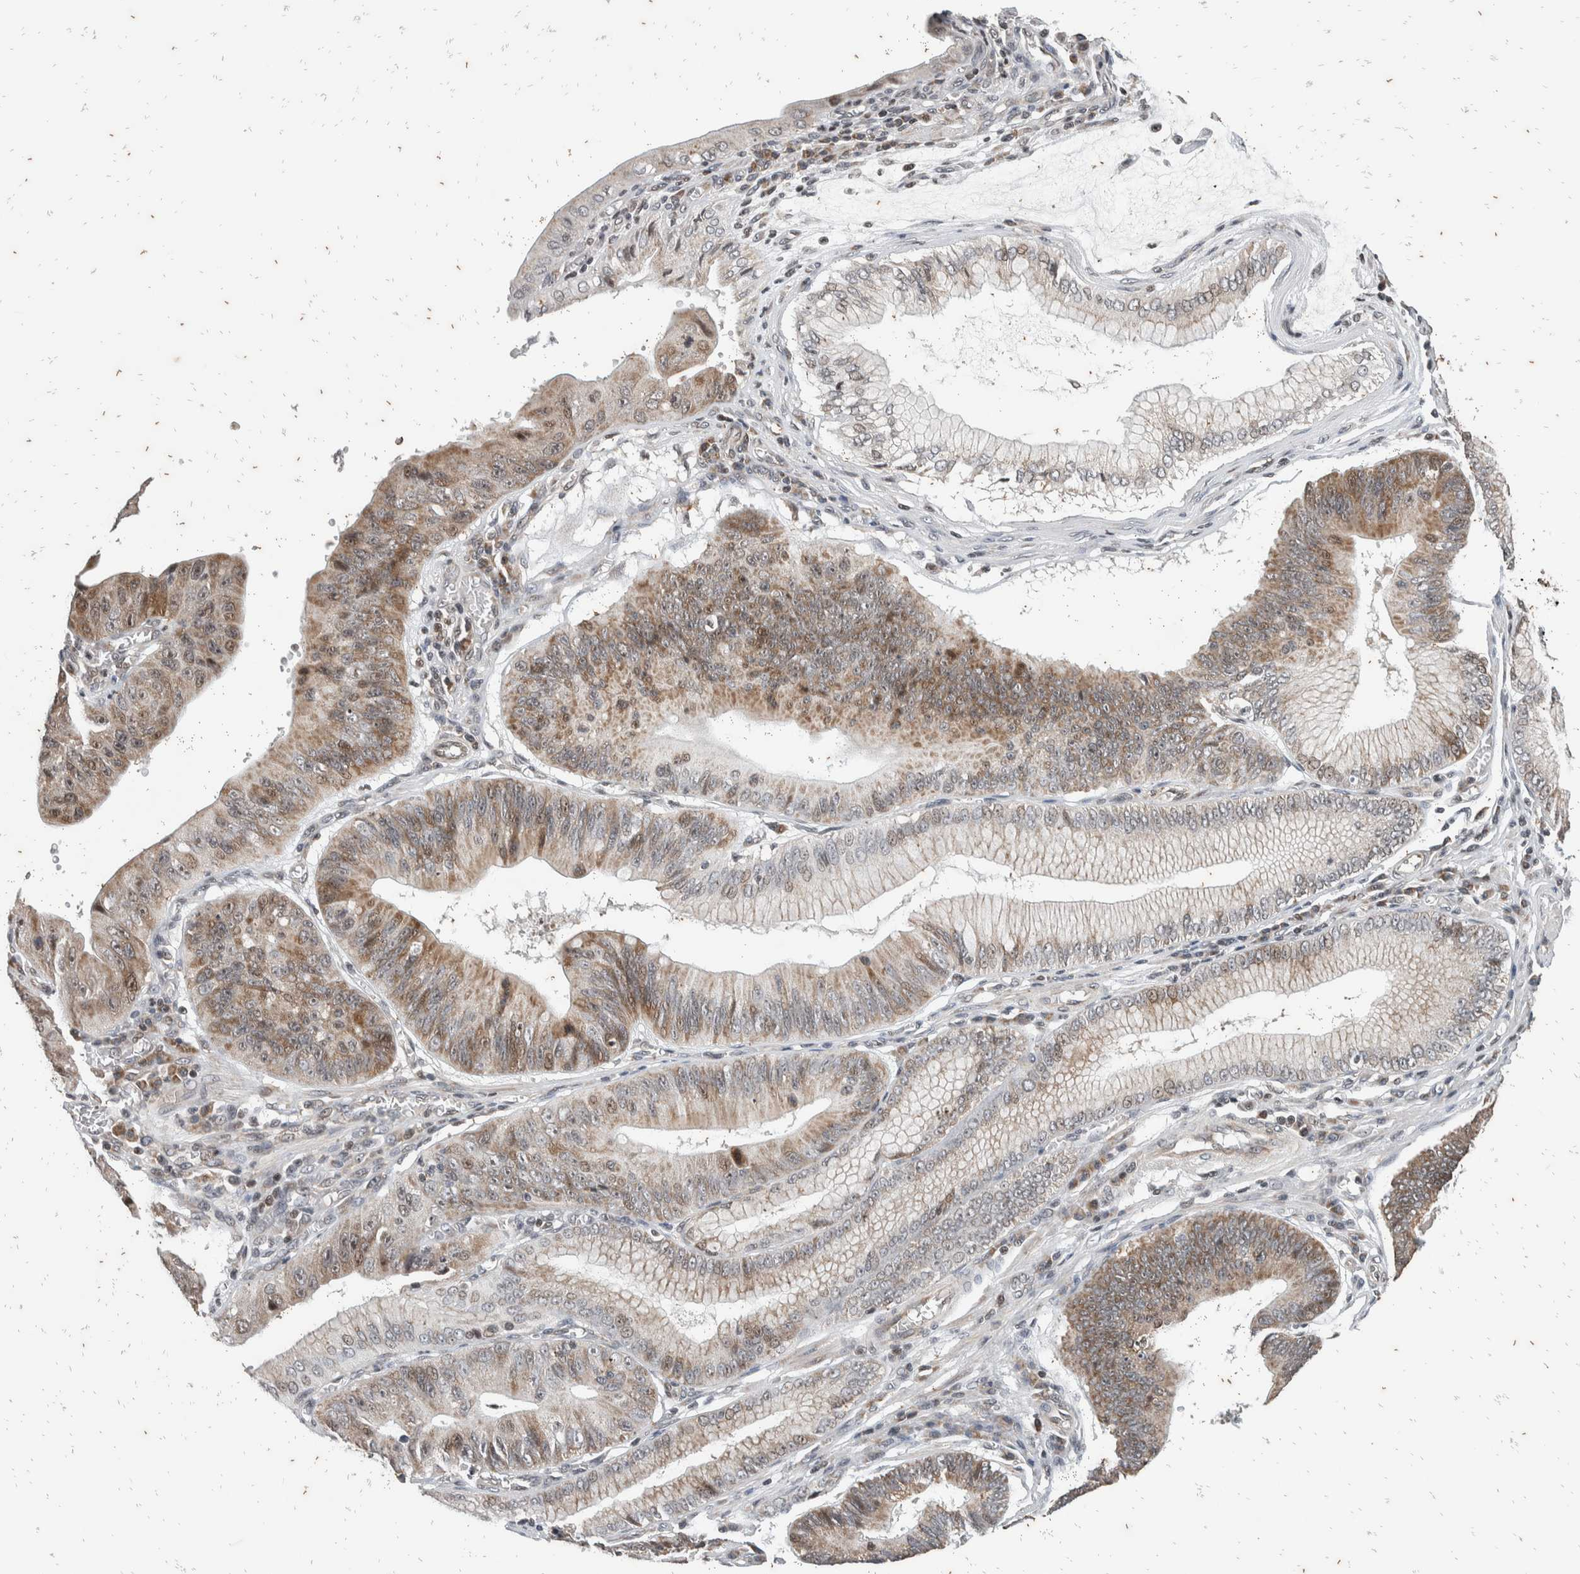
{"staining": {"intensity": "moderate", "quantity": "<25%", "location": "cytoplasmic/membranous,nuclear"}, "tissue": "stomach cancer", "cell_type": "Tumor cells", "image_type": "cancer", "snomed": [{"axis": "morphology", "description": "Adenocarcinoma, NOS"}, {"axis": "topography", "description": "Stomach"}], "caption": "Stomach cancer (adenocarcinoma) tissue demonstrates moderate cytoplasmic/membranous and nuclear expression in about <25% of tumor cells", "gene": "ATXN7L1", "patient": {"sex": "male", "age": 59}}